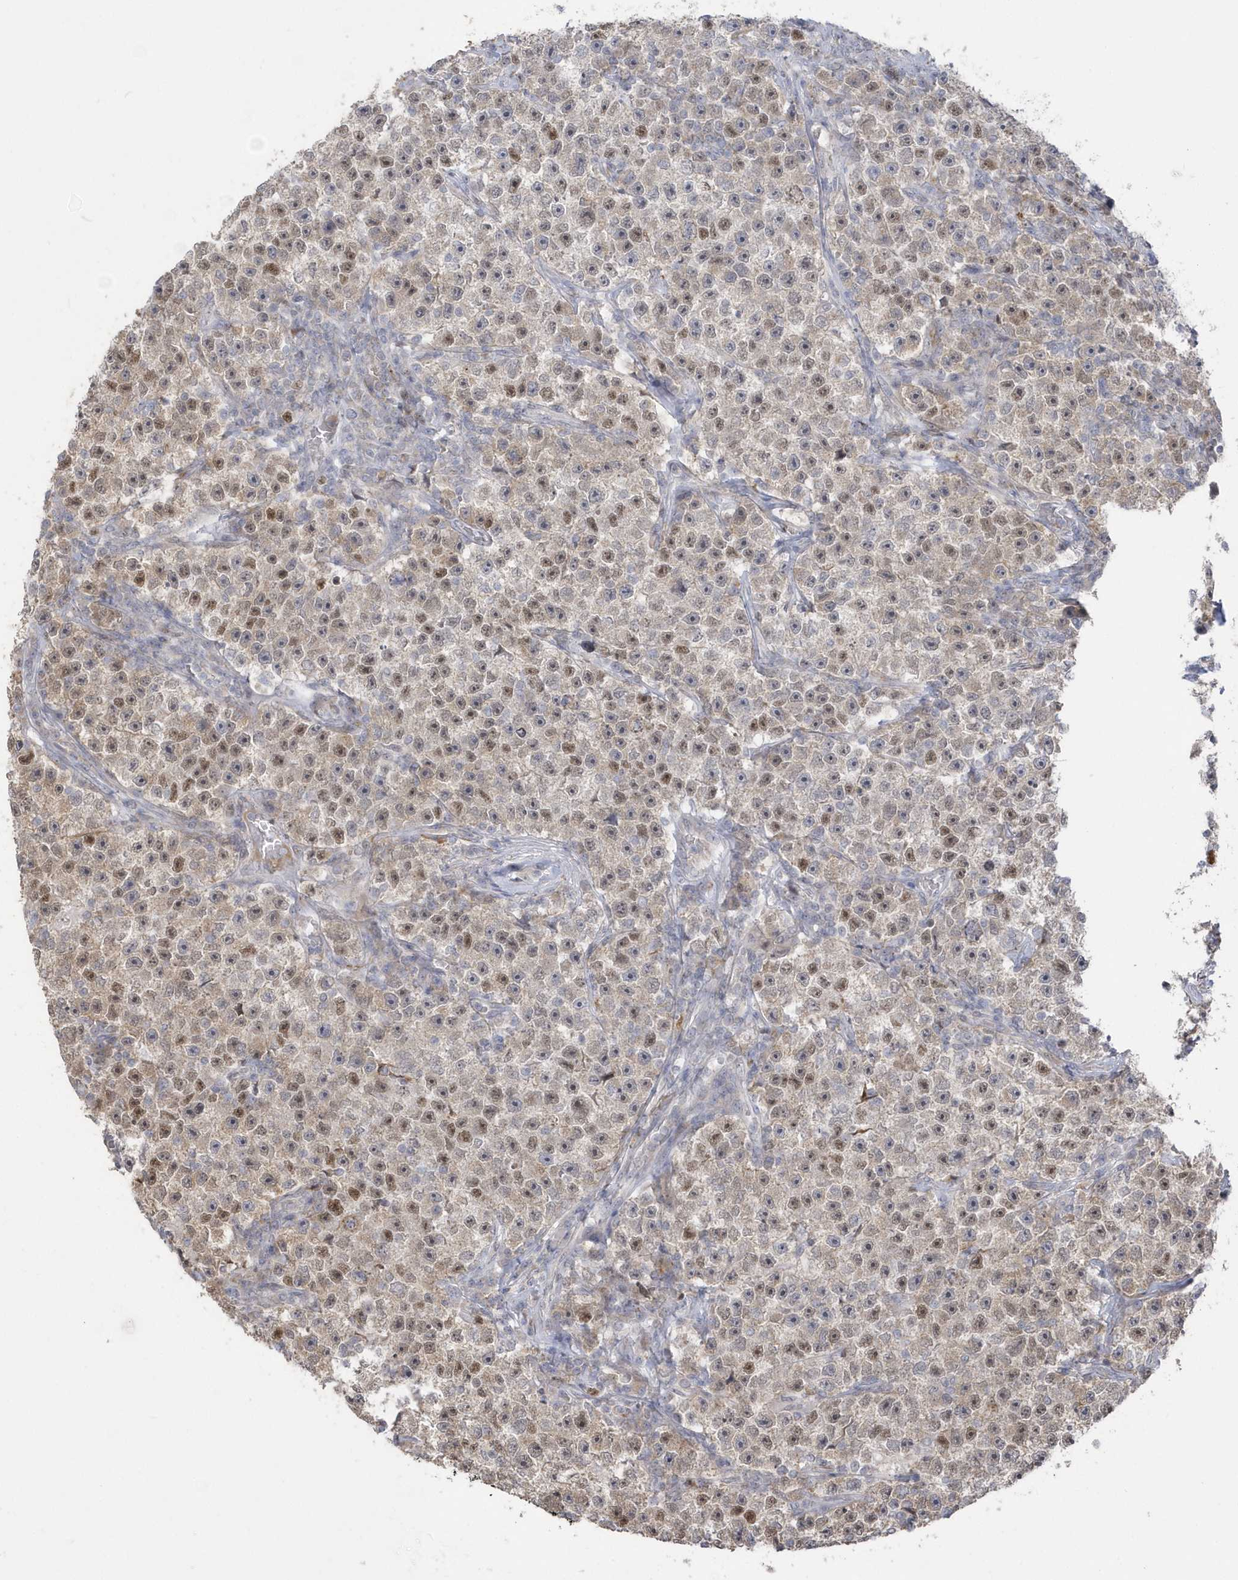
{"staining": {"intensity": "weak", "quantity": ">75%", "location": "nuclear"}, "tissue": "testis cancer", "cell_type": "Tumor cells", "image_type": "cancer", "snomed": [{"axis": "morphology", "description": "Seminoma, NOS"}, {"axis": "topography", "description": "Testis"}], "caption": "Immunohistochemistry (IHC) staining of testis cancer (seminoma), which displays low levels of weak nuclear positivity in about >75% of tumor cells indicating weak nuclear protein positivity. The staining was performed using DAB (brown) for protein detection and nuclei were counterstained in hematoxylin (blue).", "gene": "NAF1", "patient": {"sex": "male", "age": 22}}